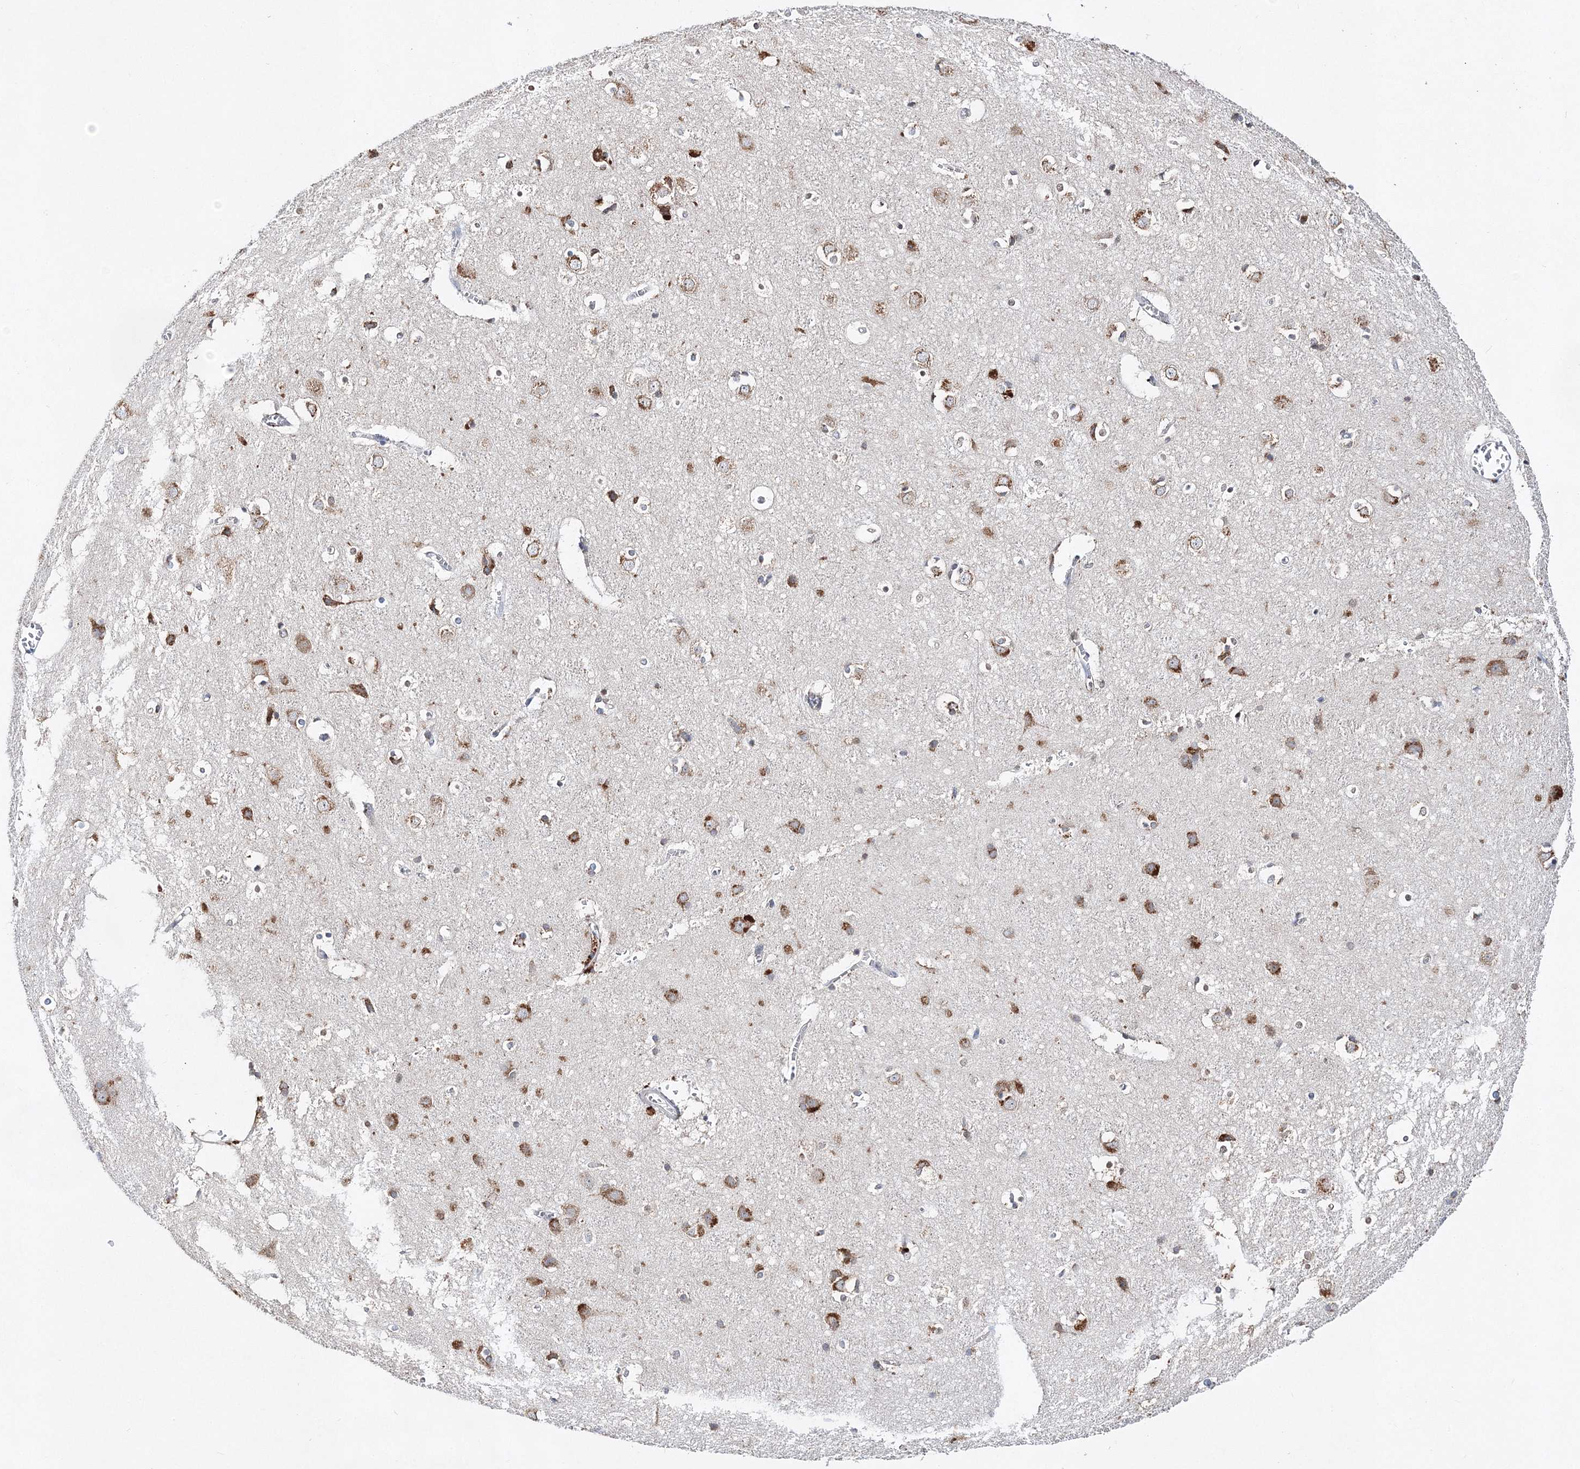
{"staining": {"intensity": "moderate", "quantity": "<25%", "location": "cytoplasmic/membranous"}, "tissue": "cerebral cortex", "cell_type": "Endothelial cells", "image_type": "normal", "snomed": [{"axis": "morphology", "description": "Normal tissue, NOS"}, {"axis": "topography", "description": "Cerebral cortex"}], "caption": "Endothelial cells reveal low levels of moderate cytoplasmic/membranous positivity in about <25% of cells in unremarkable cerebral cortex. Ihc stains the protein of interest in brown and the nuclei are stained blue.", "gene": "C3orf38", "patient": {"sex": "male", "age": 54}}